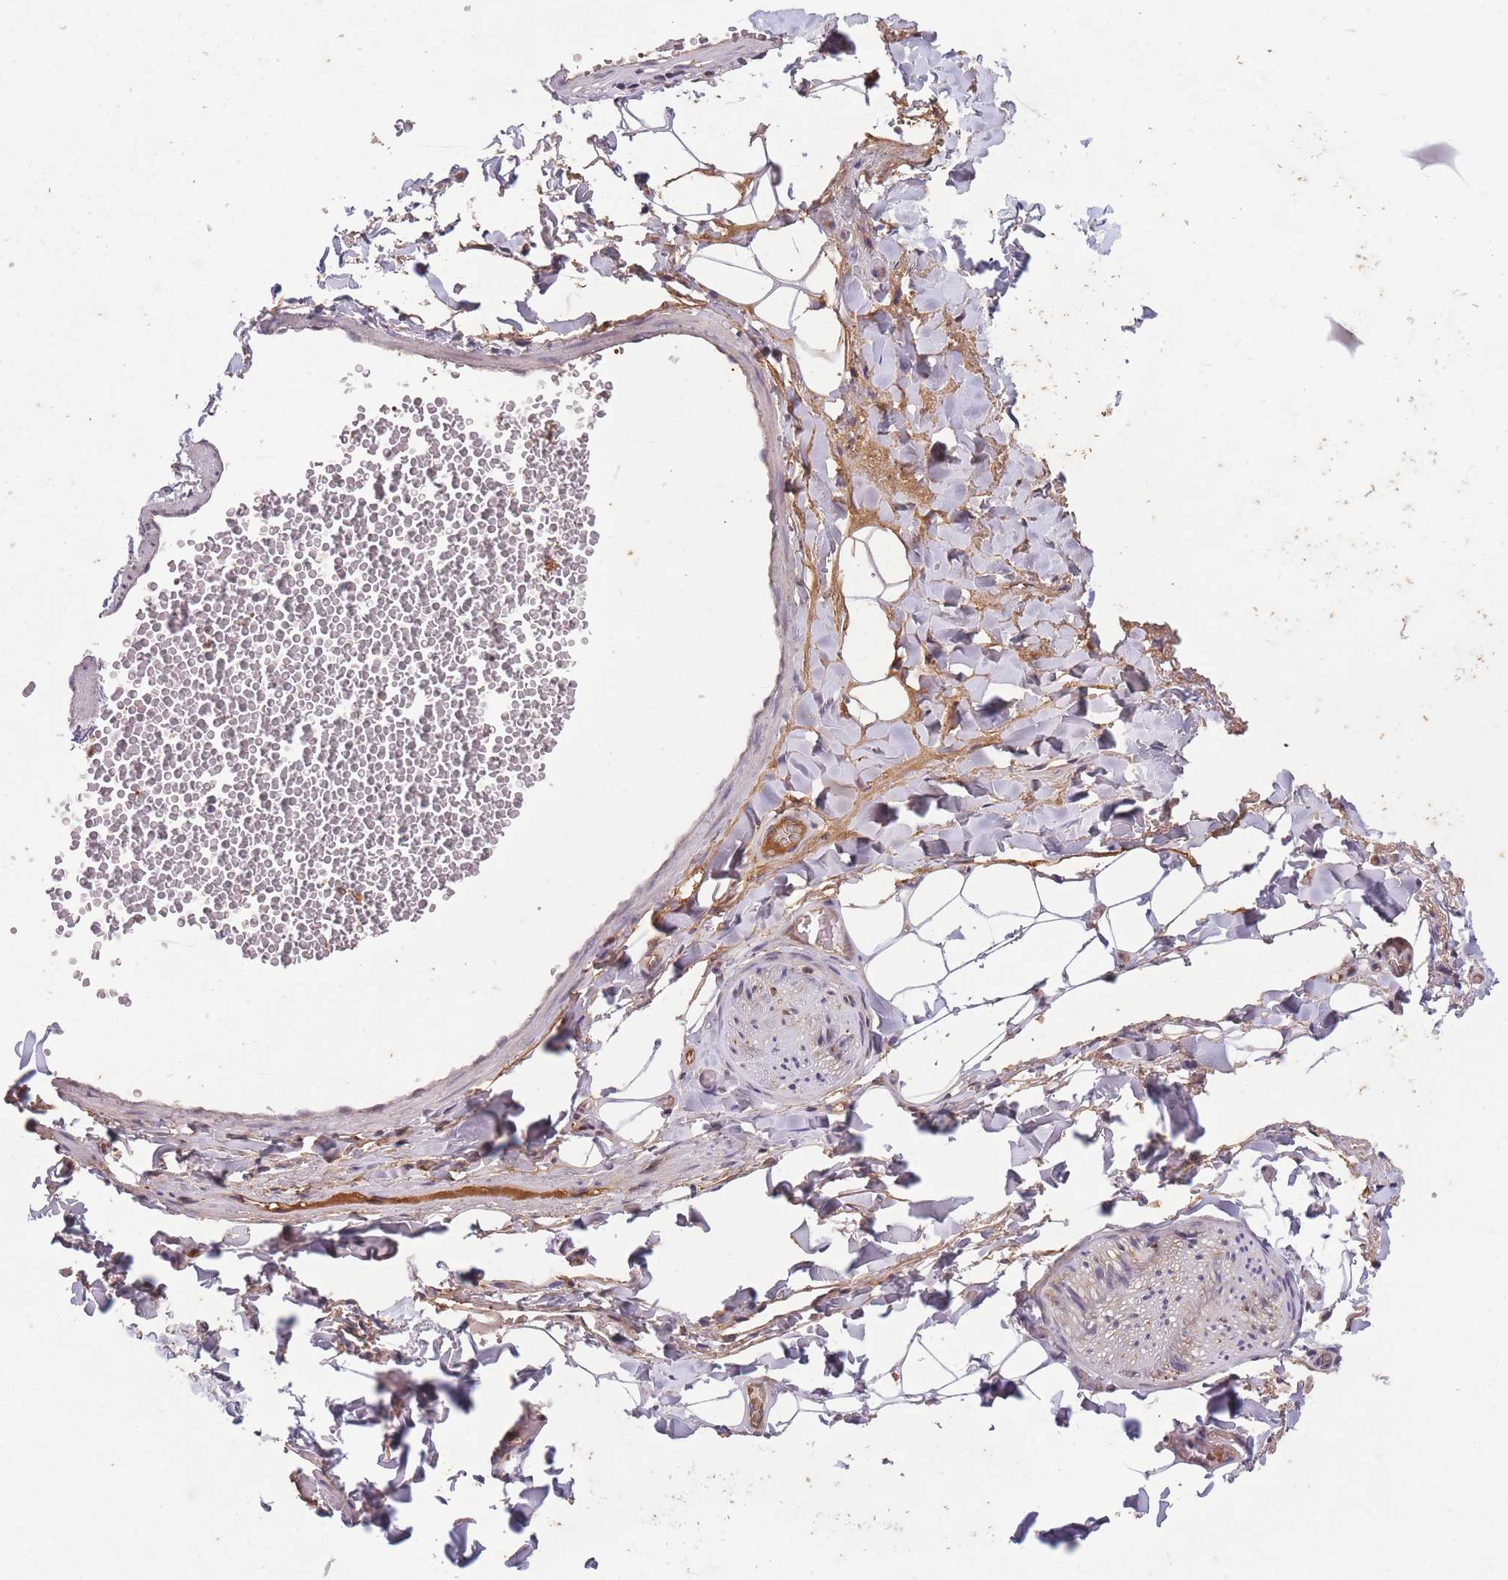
{"staining": {"intensity": "negative", "quantity": "none", "location": "none"}, "tissue": "adipose tissue", "cell_type": "Adipocytes", "image_type": "normal", "snomed": [{"axis": "morphology", "description": "Normal tissue, NOS"}, {"axis": "morphology", "description": "Carcinoma, NOS"}, {"axis": "topography", "description": "Pancreas"}, {"axis": "topography", "description": "Peripheral nerve tissue"}], "caption": "Adipocytes are negative for brown protein staining in benign adipose tissue. (DAB (3,3'-diaminobenzidine) IHC, high magnification).", "gene": "RALGDS", "patient": {"sex": "female", "age": 29}}